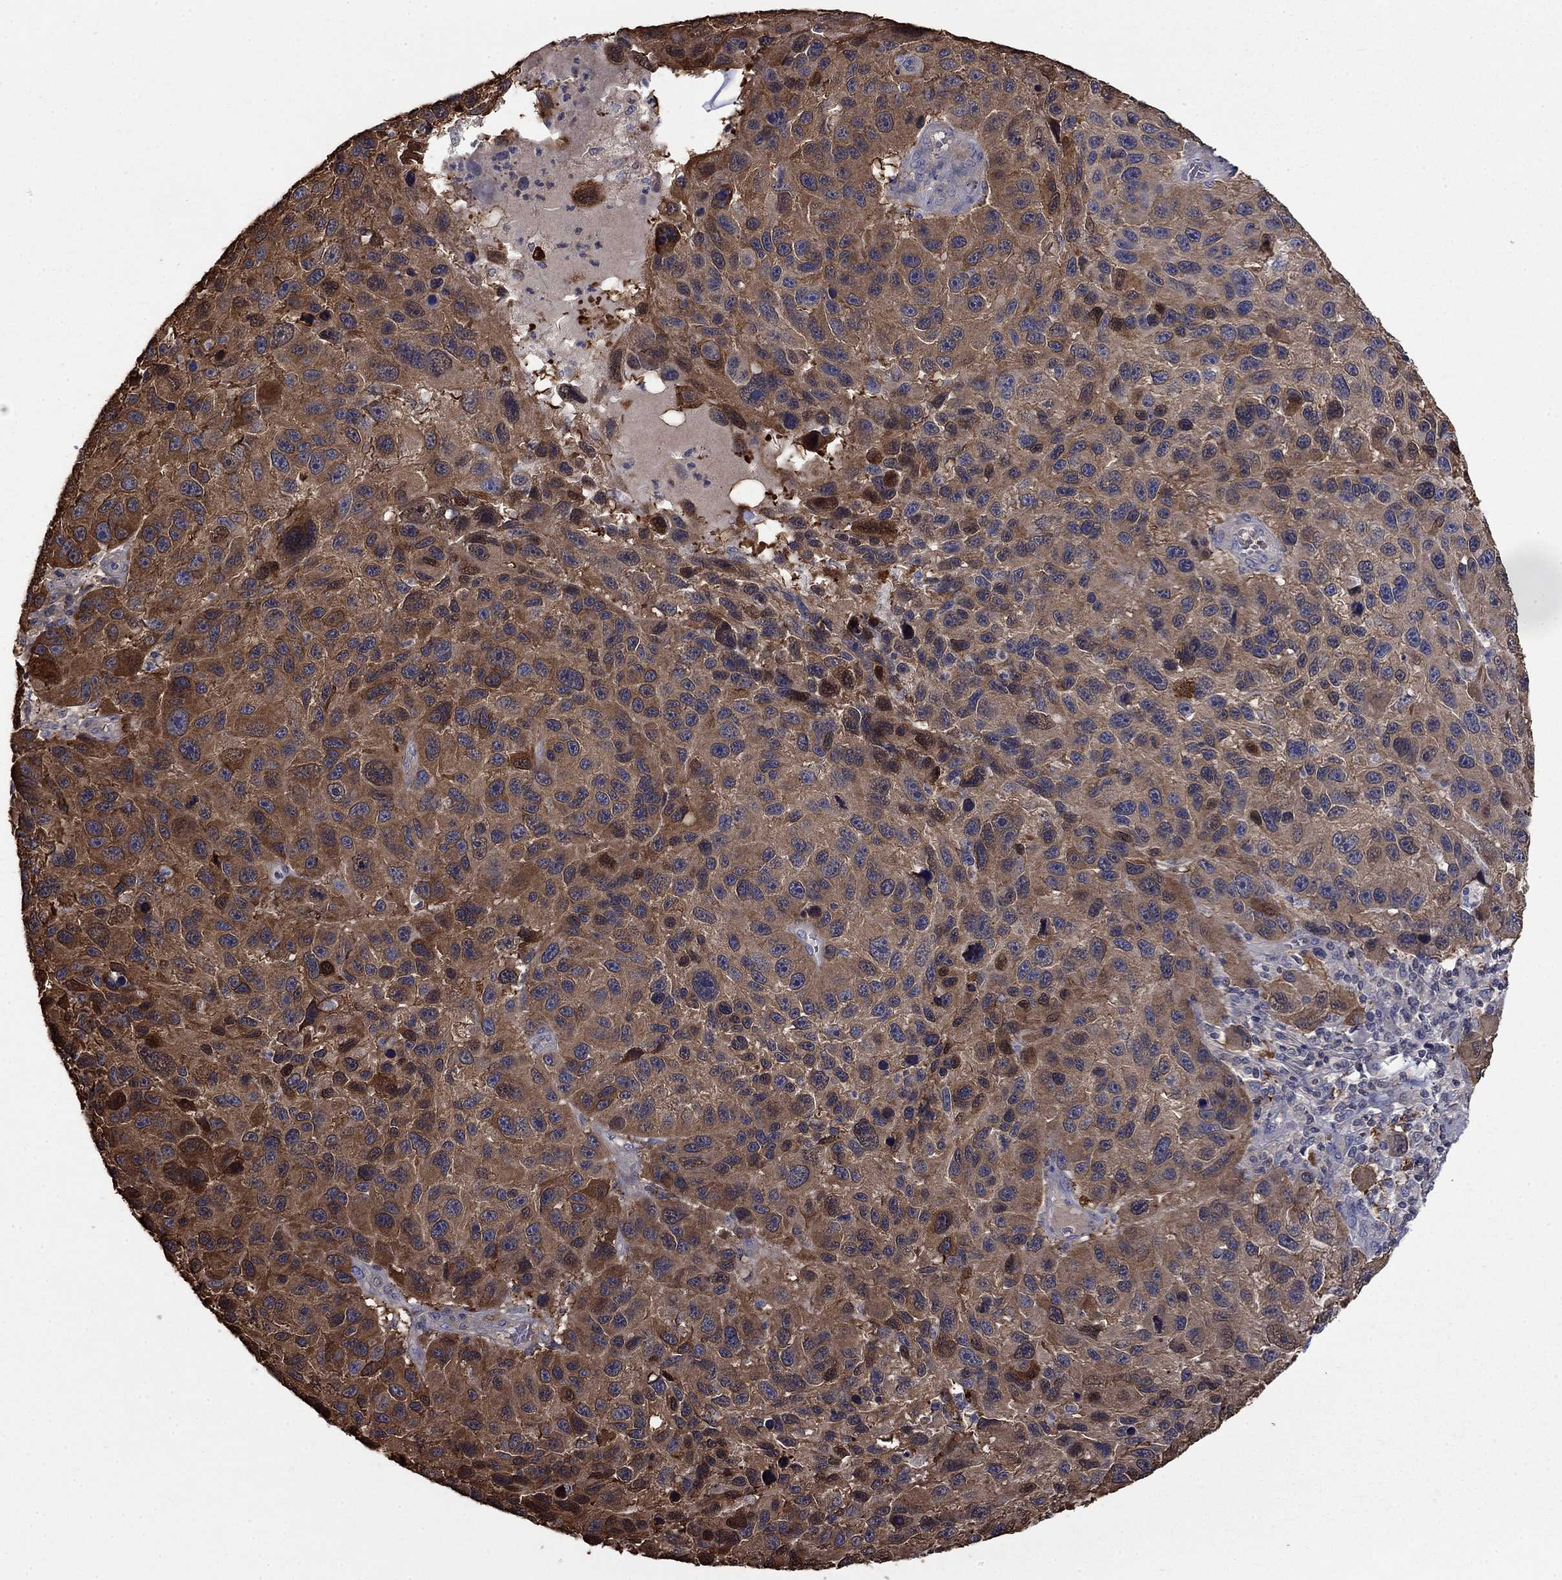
{"staining": {"intensity": "moderate", "quantity": ">75%", "location": "cytoplasmic/membranous"}, "tissue": "melanoma", "cell_type": "Tumor cells", "image_type": "cancer", "snomed": [{"axis": "morphology", "description": "Malignant melanoma, NOS"}, {"axis": "topography", "description": "Skin"}], "caption": "Human malignant melanoma stained with a protein marker displays moderate staining in tumor cells.", "gene": "PDZD2", "patient": {"sex": "male", "age": 53}}